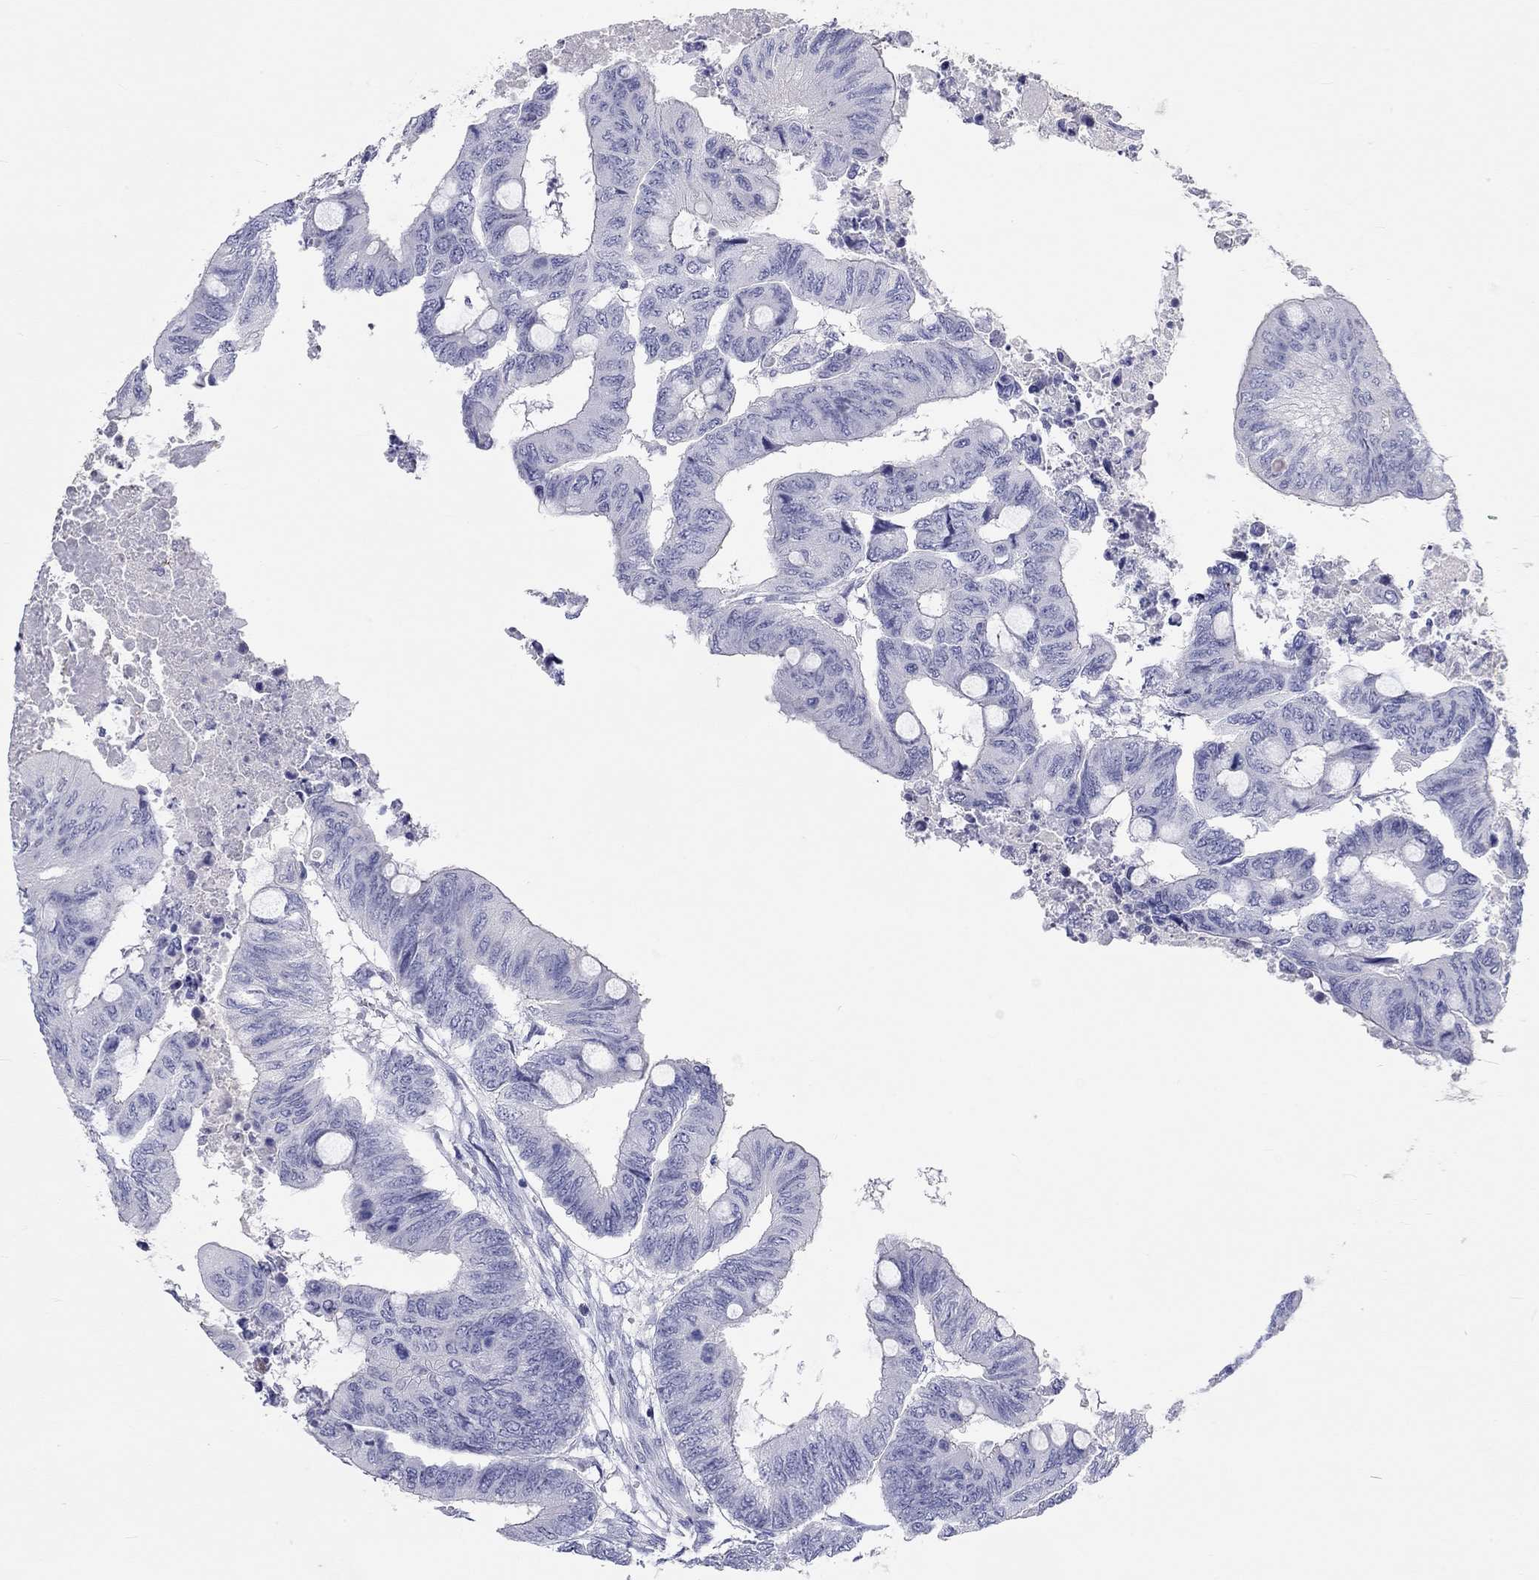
{"staining": {"intensity": "negative", "quantity": "none", "location": "none"}, "tissue": "colorectal cancer", "cell_type": "Tumor cells", "image_type": "cancer", "snomed": [{"axis": "morphology", "description": "Normal tissue, NOS"}, {"axis": "morphology", "description": "Adenocarcinoma, NOS"}, {"axis": "topography", "description": "Rectum"}, {"axis": "topography", "description": "Peripheral nerve tissue"}], "caption": "Colorectal cancer (adenocarcinoma) stained for a protein using immunohistochemistry exhibits no positivity tumor cells.", "gene": "PCDHGC5", "patient": {"sex": "male", "age": 92}}